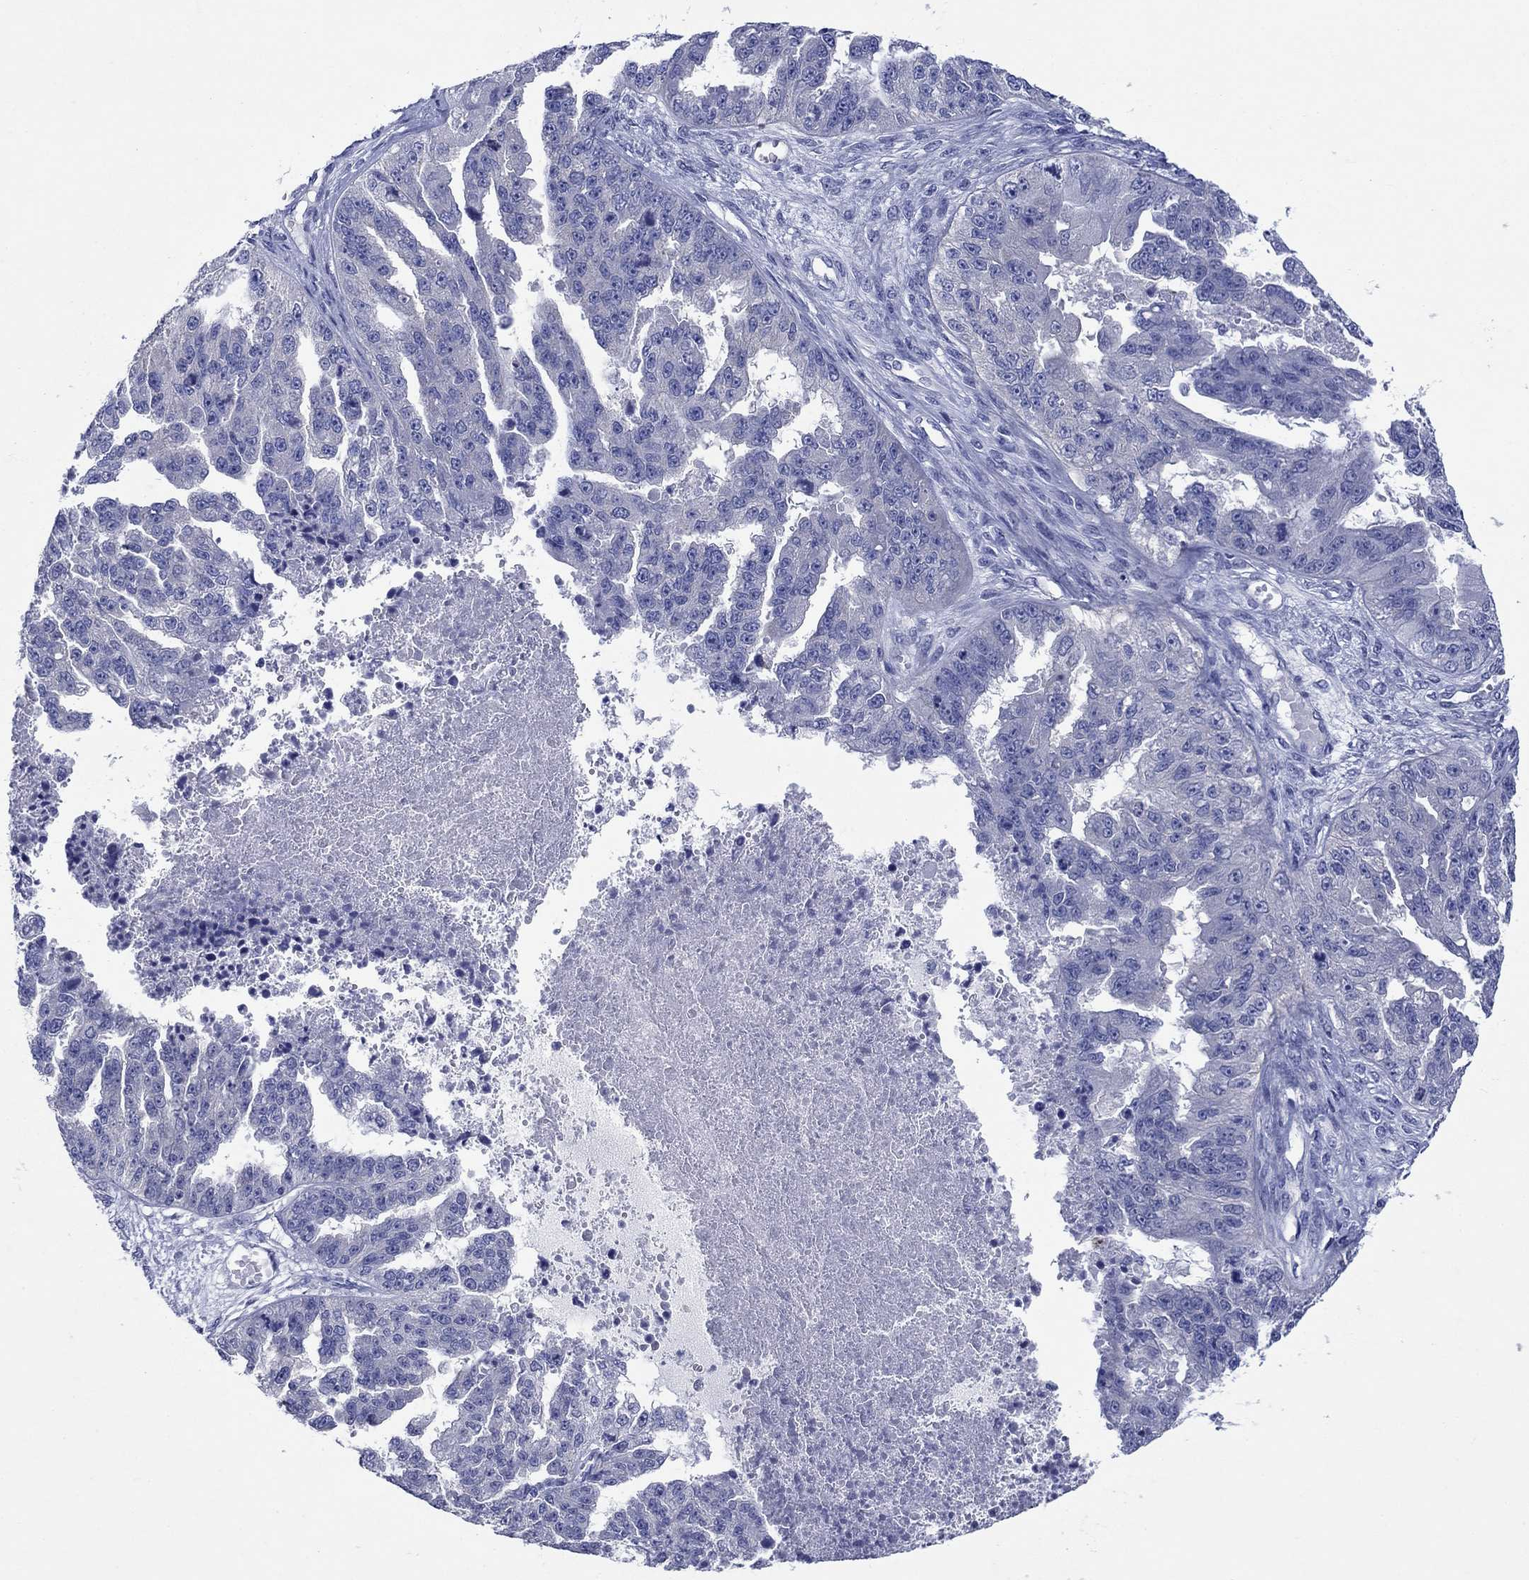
{"staining": {"intensity": "moderate", "quantity": "<25%", "location": "cytoplasmic/membranous"}, "tissue": "ovarian cancer", "cell_type": "Tumor cells", "image_type": "cancer", "snomed": [{"axis": "morphology", "description": "Cystadenocarcinoma, serous, NOS"}, {"axis": "topography", "description": "Ovary"}], "caption": "About <25% of tumor cells in human ovarian cancer exhibit moderate cytoplasmic/membranous protein expression as visualized by brown immunohistochemical staining.", "gene": "SULT2B1", "patient": {"sex": "female", "age": 58}}